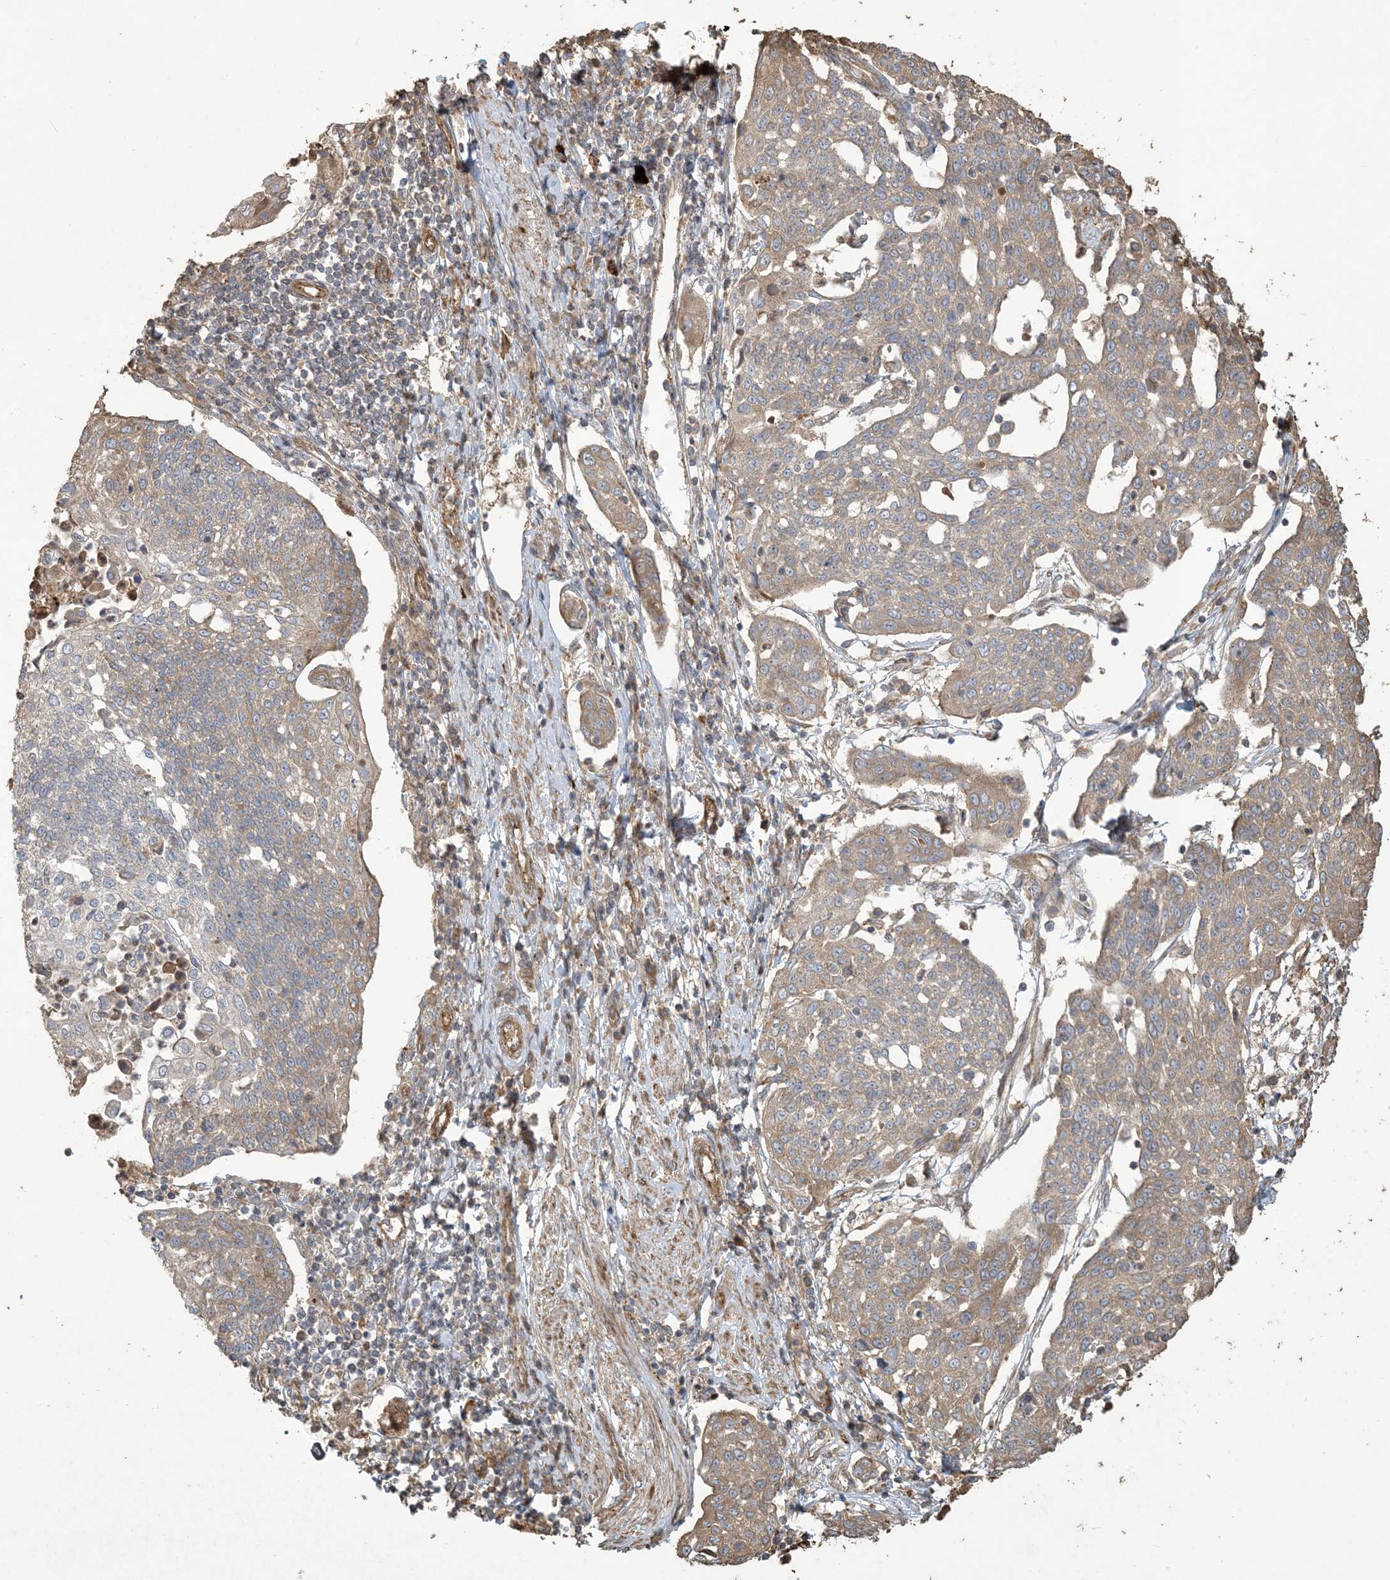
{"staining": {"intensity": "weak", "quantity": ">75%", "location": "cytoplasmic/membranous"}, "tissue": "cervical cancer", "cell_type": "Tumor cells", "image_type": "cancer", "snomed": [{"axis": "morphology", "description": "Squamous cell carcinoma, NOS"}, {"axis": "topography", "description": "Cervix"}], "caption": "IHC of human cervical squamous cell carcinoma shows low levels of weak cytoplasmic/membranous staining in approximately >75% of tumor cells.", "gene": "KLHL18", "patient": {"sex": "female", "age": 34}}